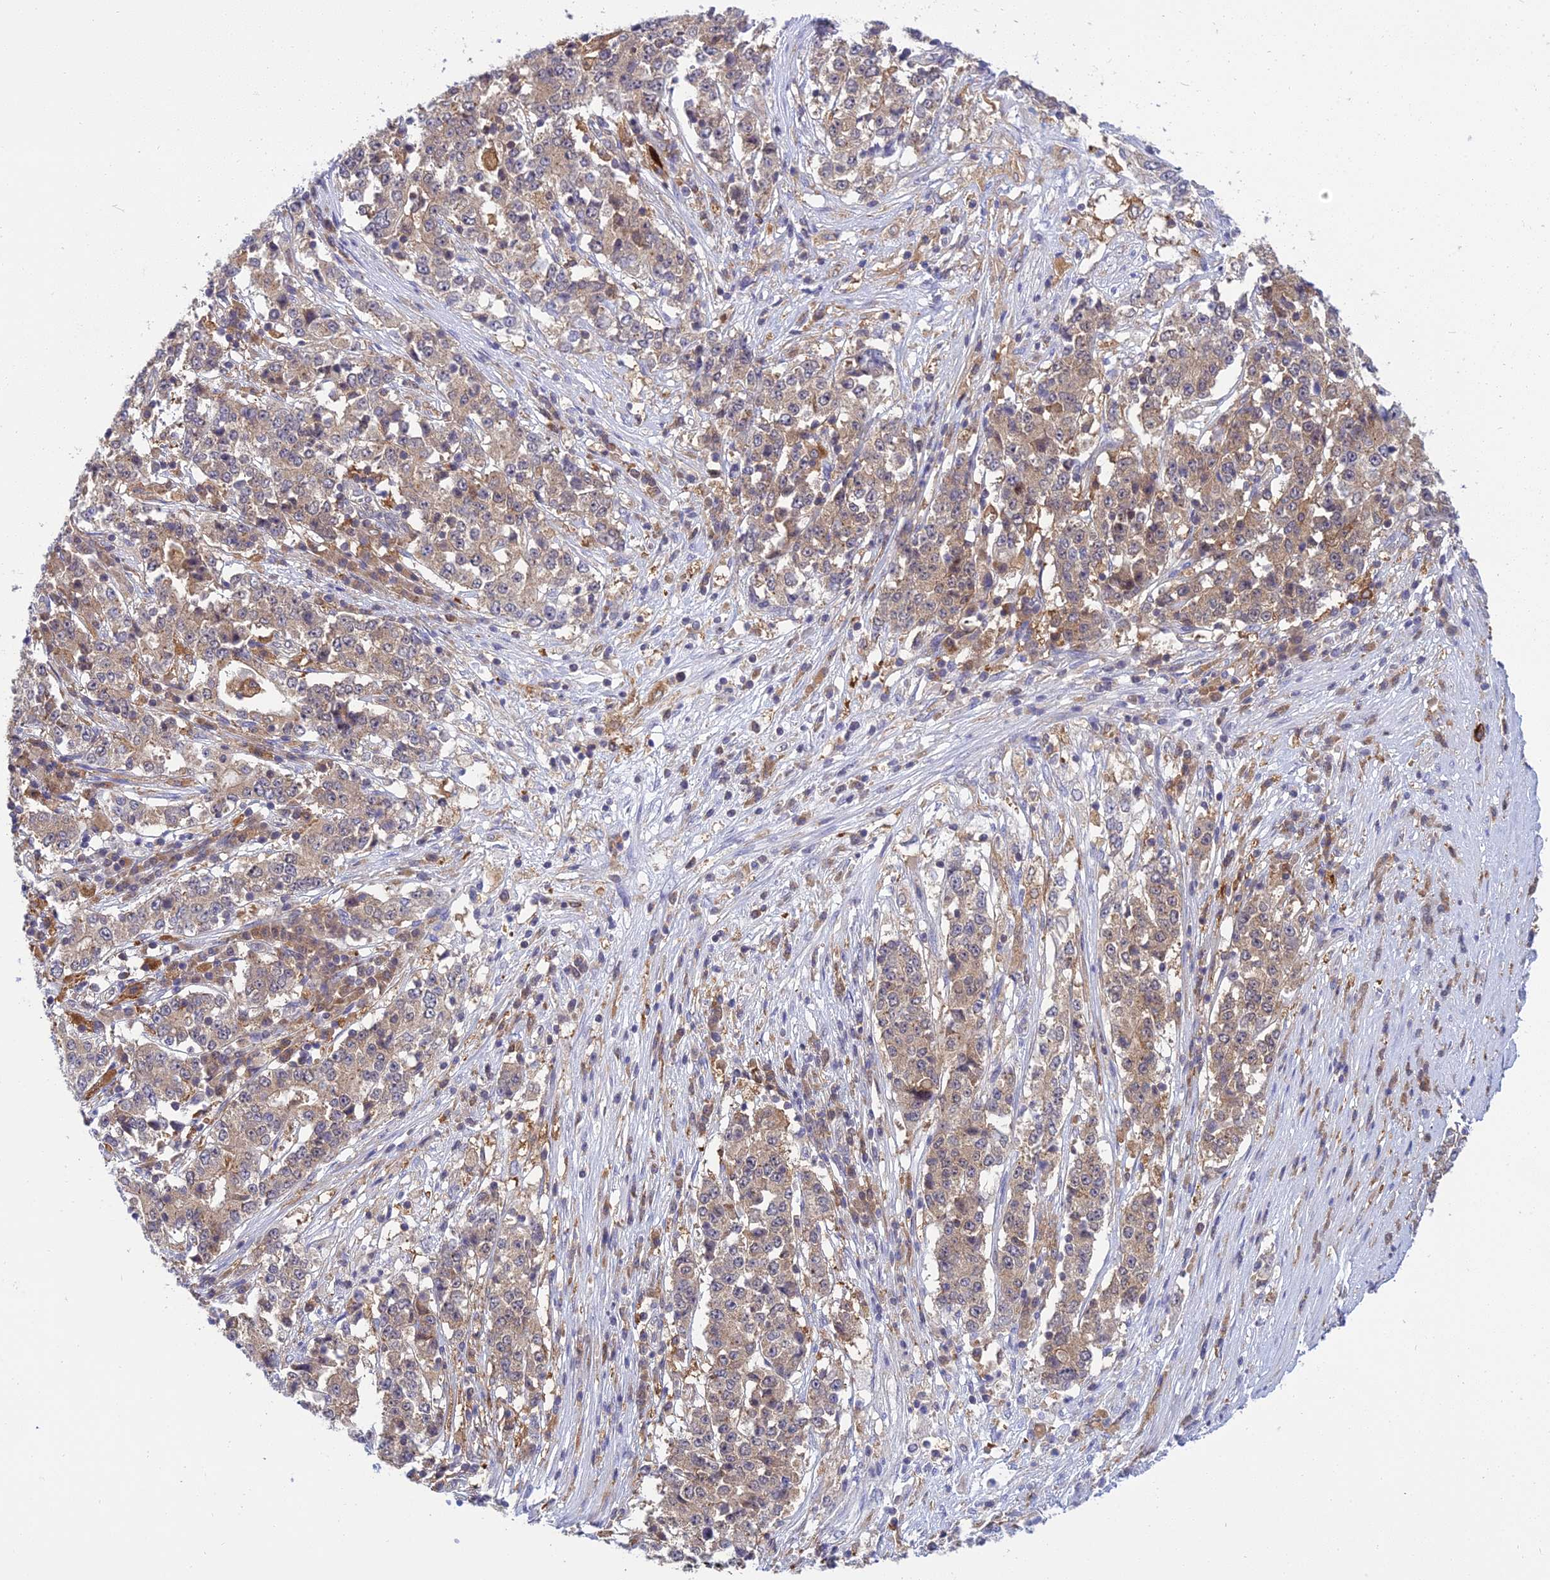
{"staining": {"intensity": "weak", "quantity": ">75%", "location": "cytoplasmic/membranous"}, "tissue": "stomach cancer", "cell_type": "Tumor cells", "image_type": "cancer", "snomed": [{"axis": "morphology", "description": "Adenocarcinoma, NOS"}, {"axis": "topography", "description": "Stomach"}], "caption": "Stomach adenocarcinoma was stained to show a protein in brown. There is low levels of weak cytoplasmic/membranous expression in approximately >75% of tumor cells. Immunohistochemistry (ihc) stains the protein in brown and the nuclei are stained blue.", "gene": "UBE2G1", "patient": {"sex": "male", "age": 59}}